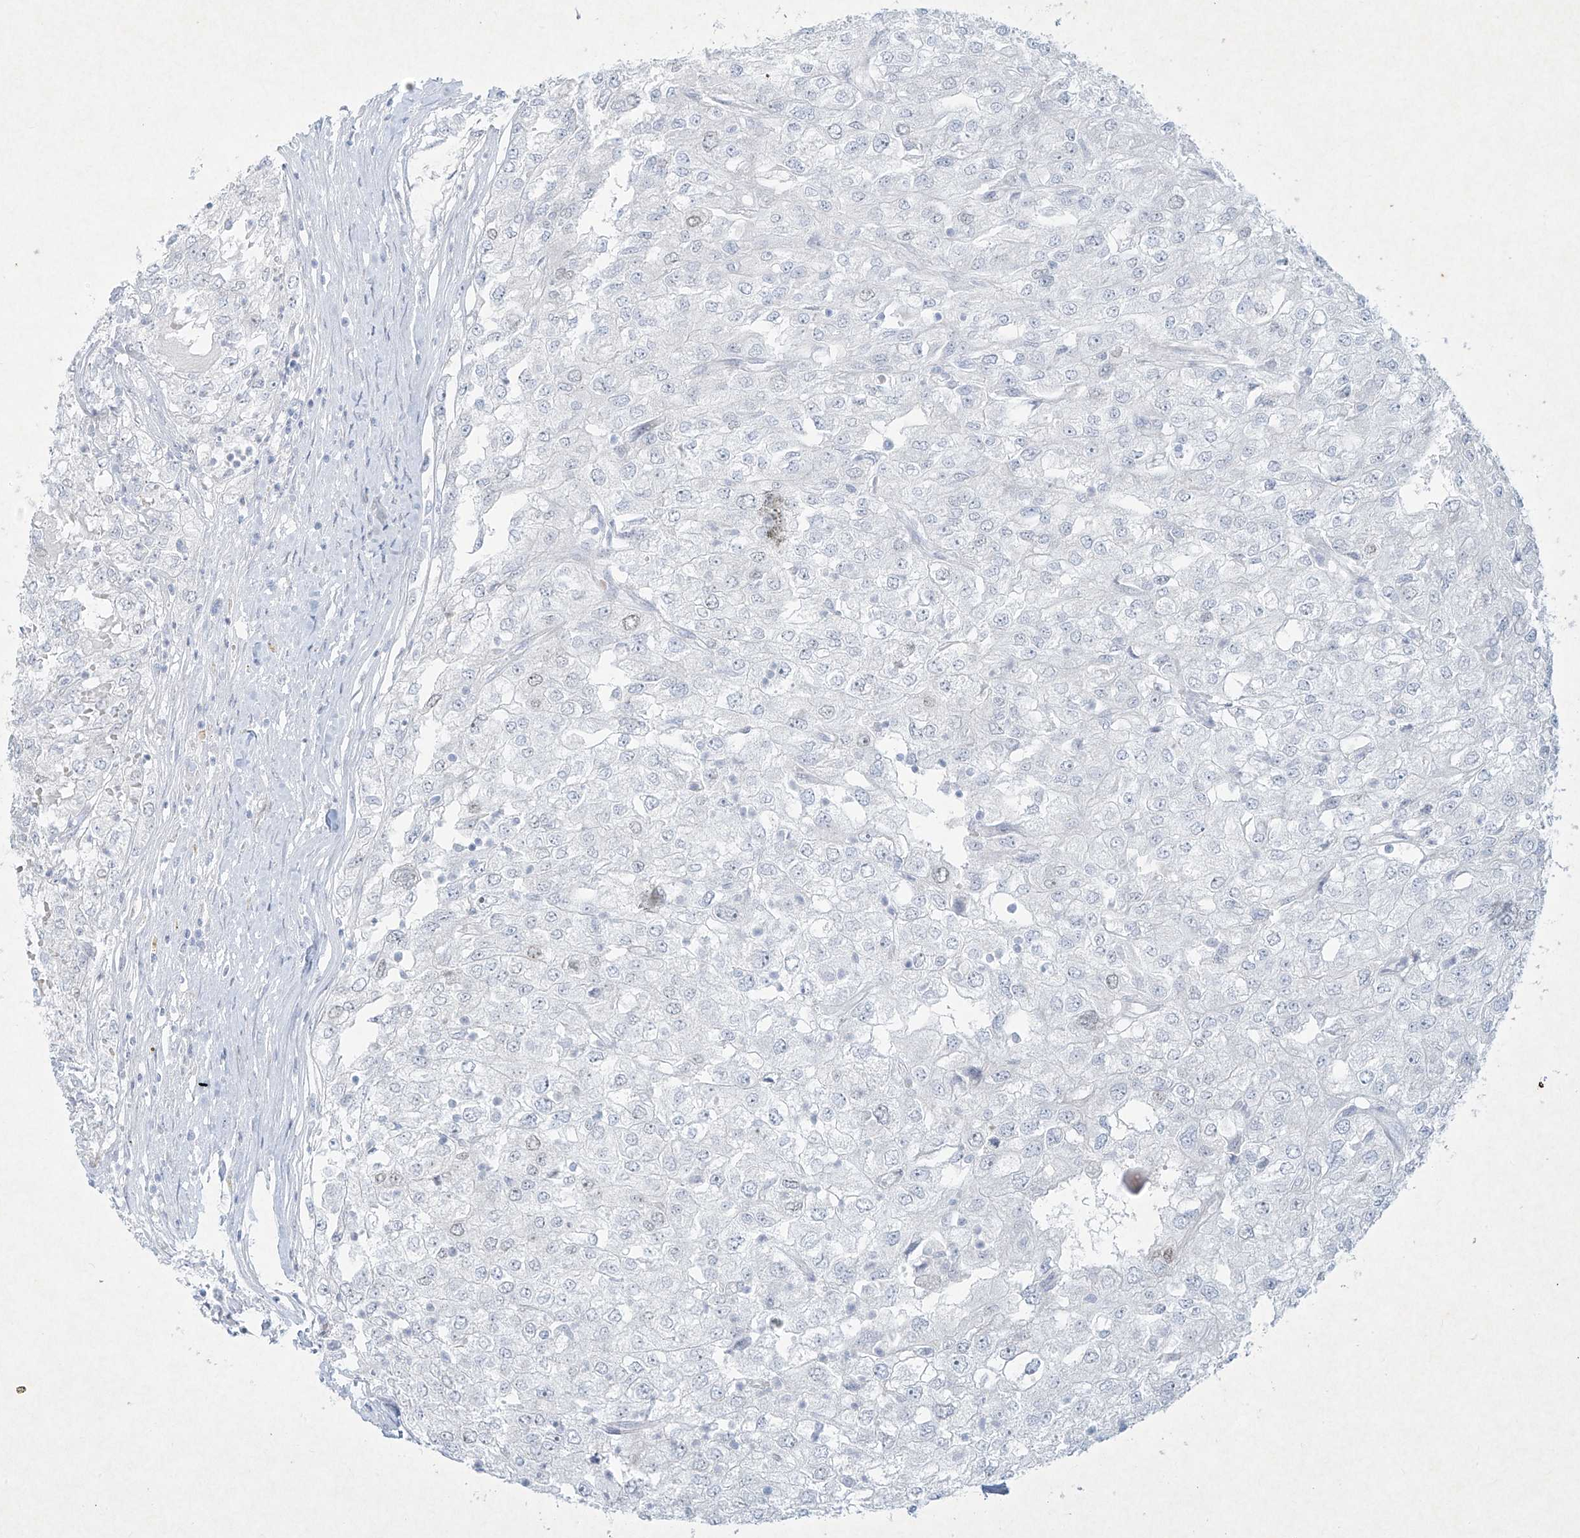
{"staining": {"intensity": "negative", "quantity": "none", "location": "none"}, "tissue": "renal cancer", "cell_type": "Tumor cells", "image_type": "cancer", "snomed": [{"axis": "morphology", "description": "Adenocarcinoma, NOS"}, {"axis": "topography", "description": "Kidney"}], "caption": "Protein analysis of adenocarcinoma (renal) displays no significant positivity in tumor cells.", "gene": "PAX6", "patient": {"sex": "female", "age": 54}}